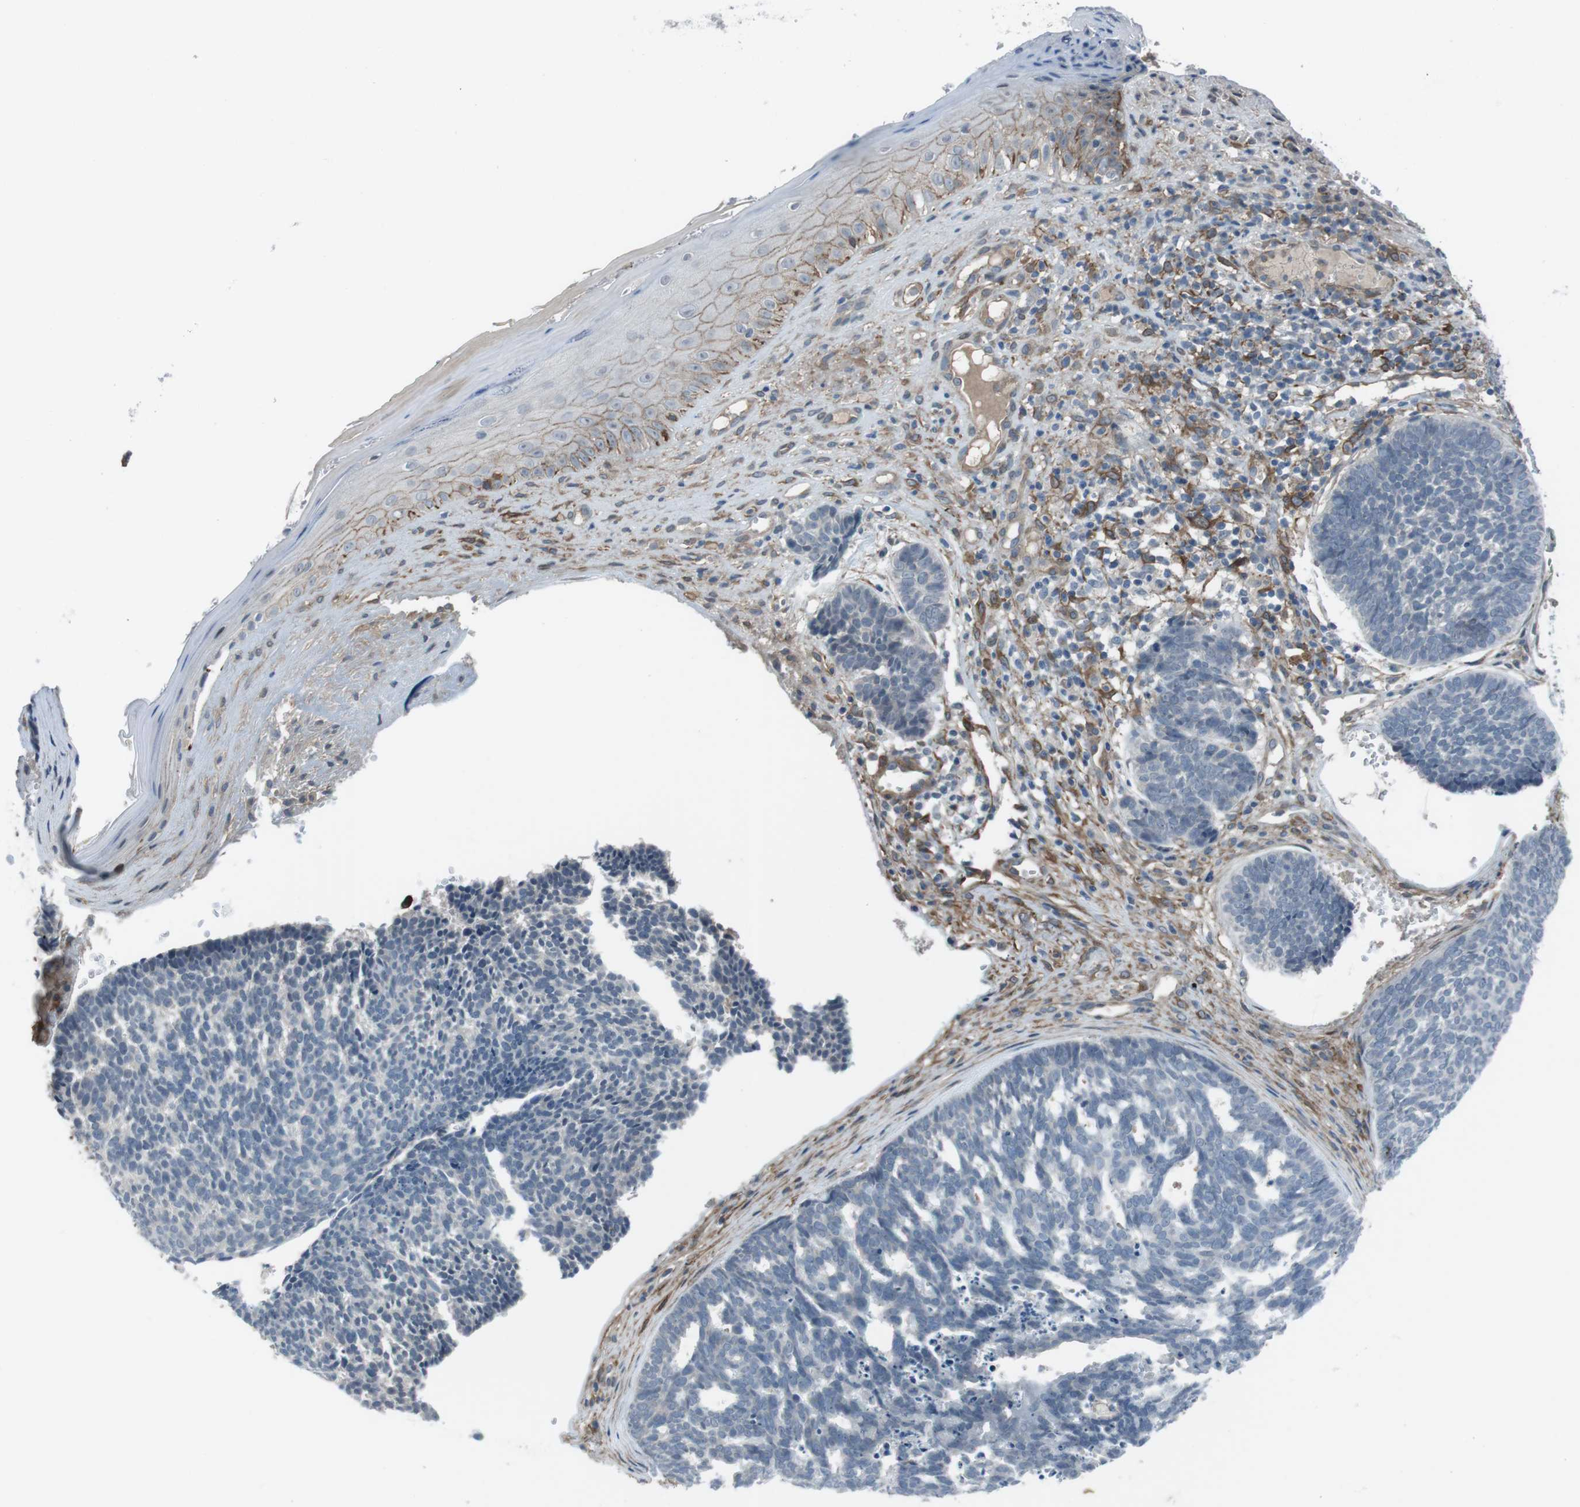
{"staining": {"intensity": "negative", "quantity": "none", "location": "none"}, "tissue": "skin cancer", "cell_type": "Tumor cells", "image_type": "cancer", "snomed": [{"axis": "morphology", "description": "Basal cell carcinoma"}, {"axis": "topography", "description": "Skin"}], "caption": "Immunohistochemistry histopathology image of basal cell carcinoma (skin) stained for a protein (brown), which demonstrates no staining in tumor cells. (Stains: DAB IHC with hematoxylin counter stain, Microscopy: brightfield microscopy at high magnification).", "gene": "ANK2", "patient": {"sex": "male", "age": 84}}